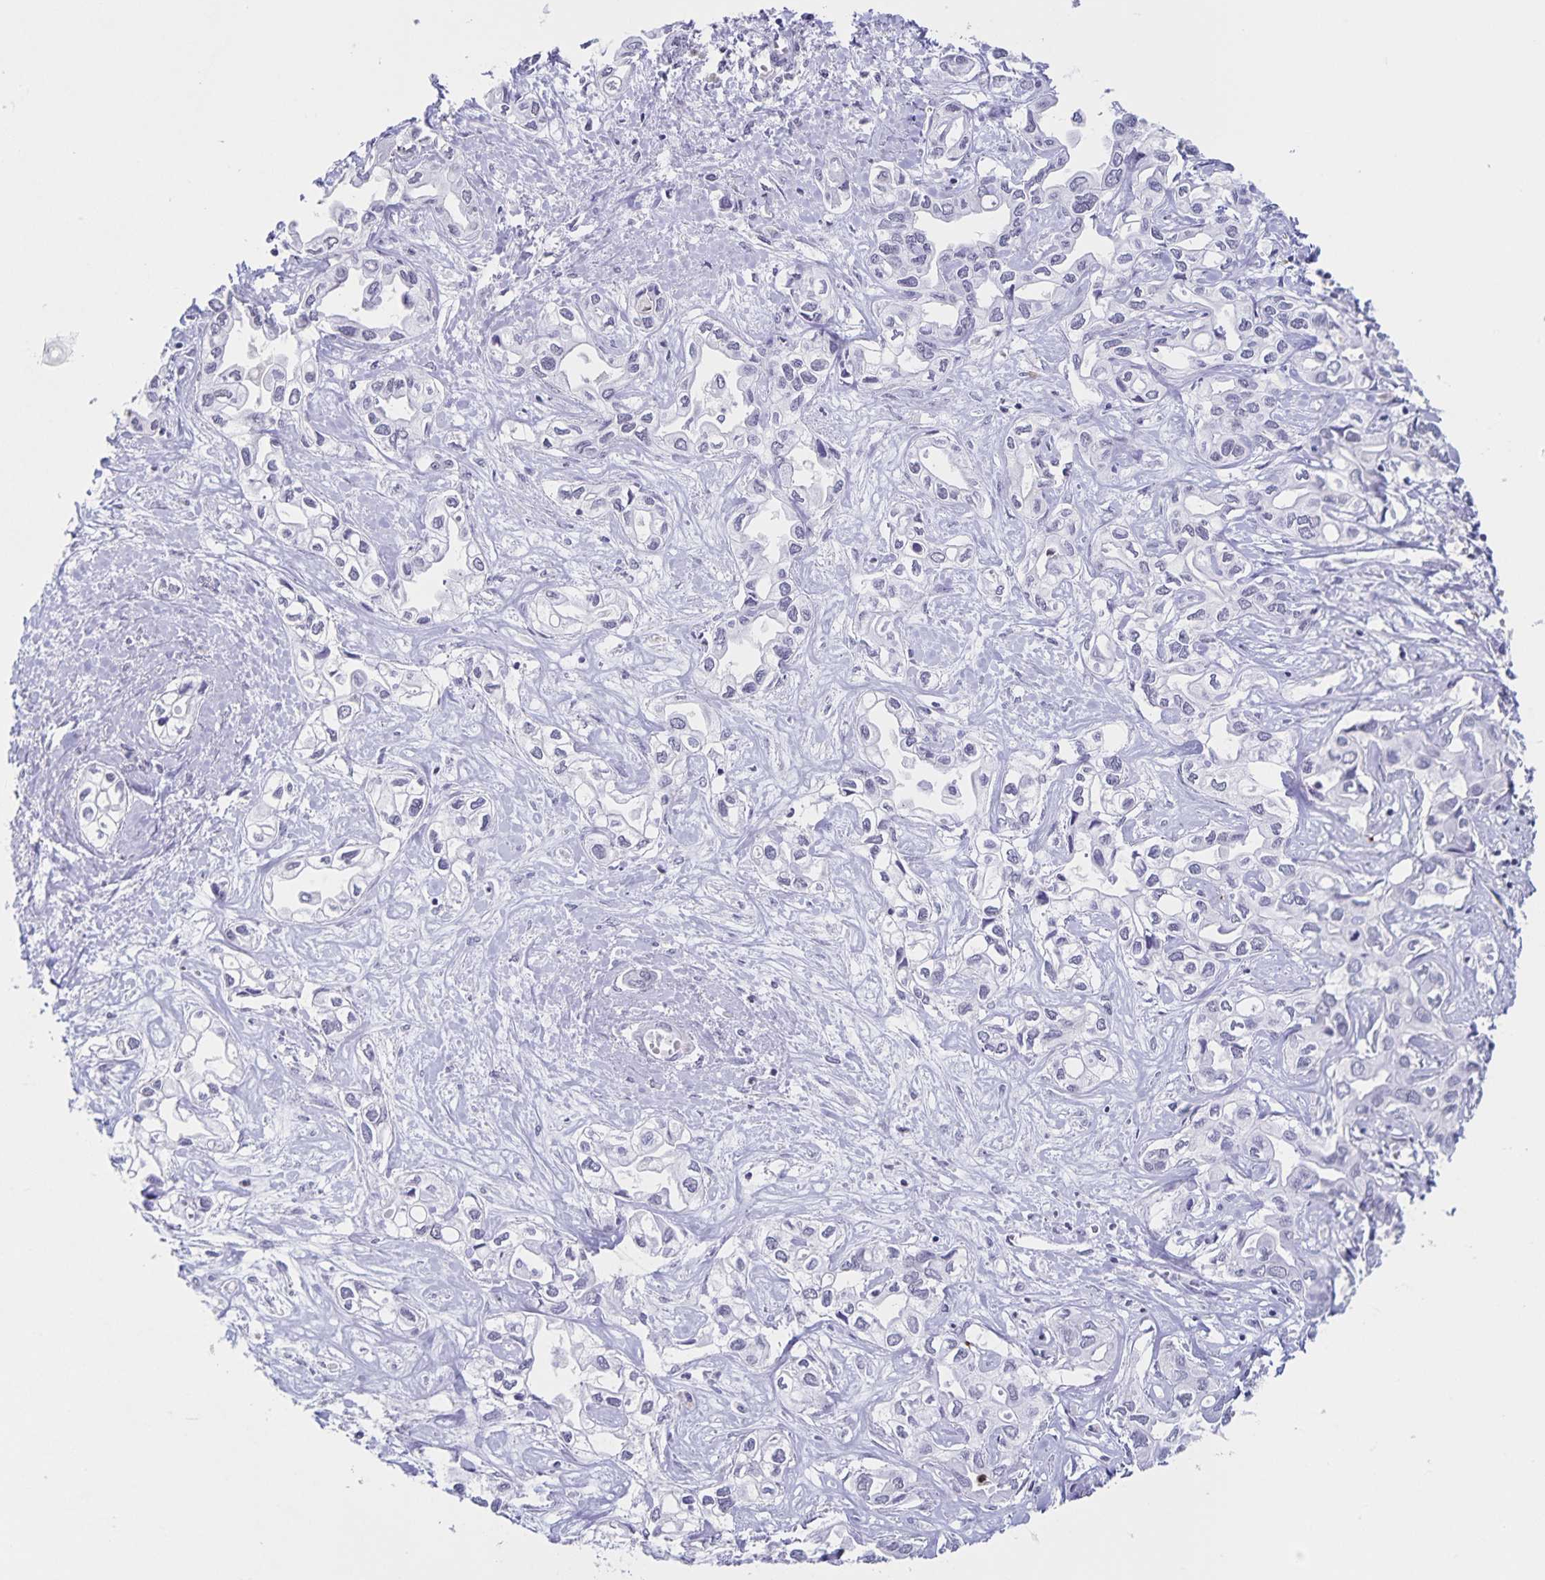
{"staining": {"intensity": "negative", "quantity": "none", "location": "none"}, "tissue": "liver cancer", "cell_type": "Tumor cells", "image_type": "cancer", "snomed": [{"axis": "morphology", "description": "Cholangiocarcinoma"}, {"axis": "topography", "description": "Liver"}], "caption": "Cholangiocarcinoma (liver) was stained to show a protein in brown. There is no significant positivity in tumor cells. (Immunohistochemistry (ihc), brightfield microscopy, high magnification).", "gene": "LCE6A", "patient": {"sex": "female", "age": 64}}